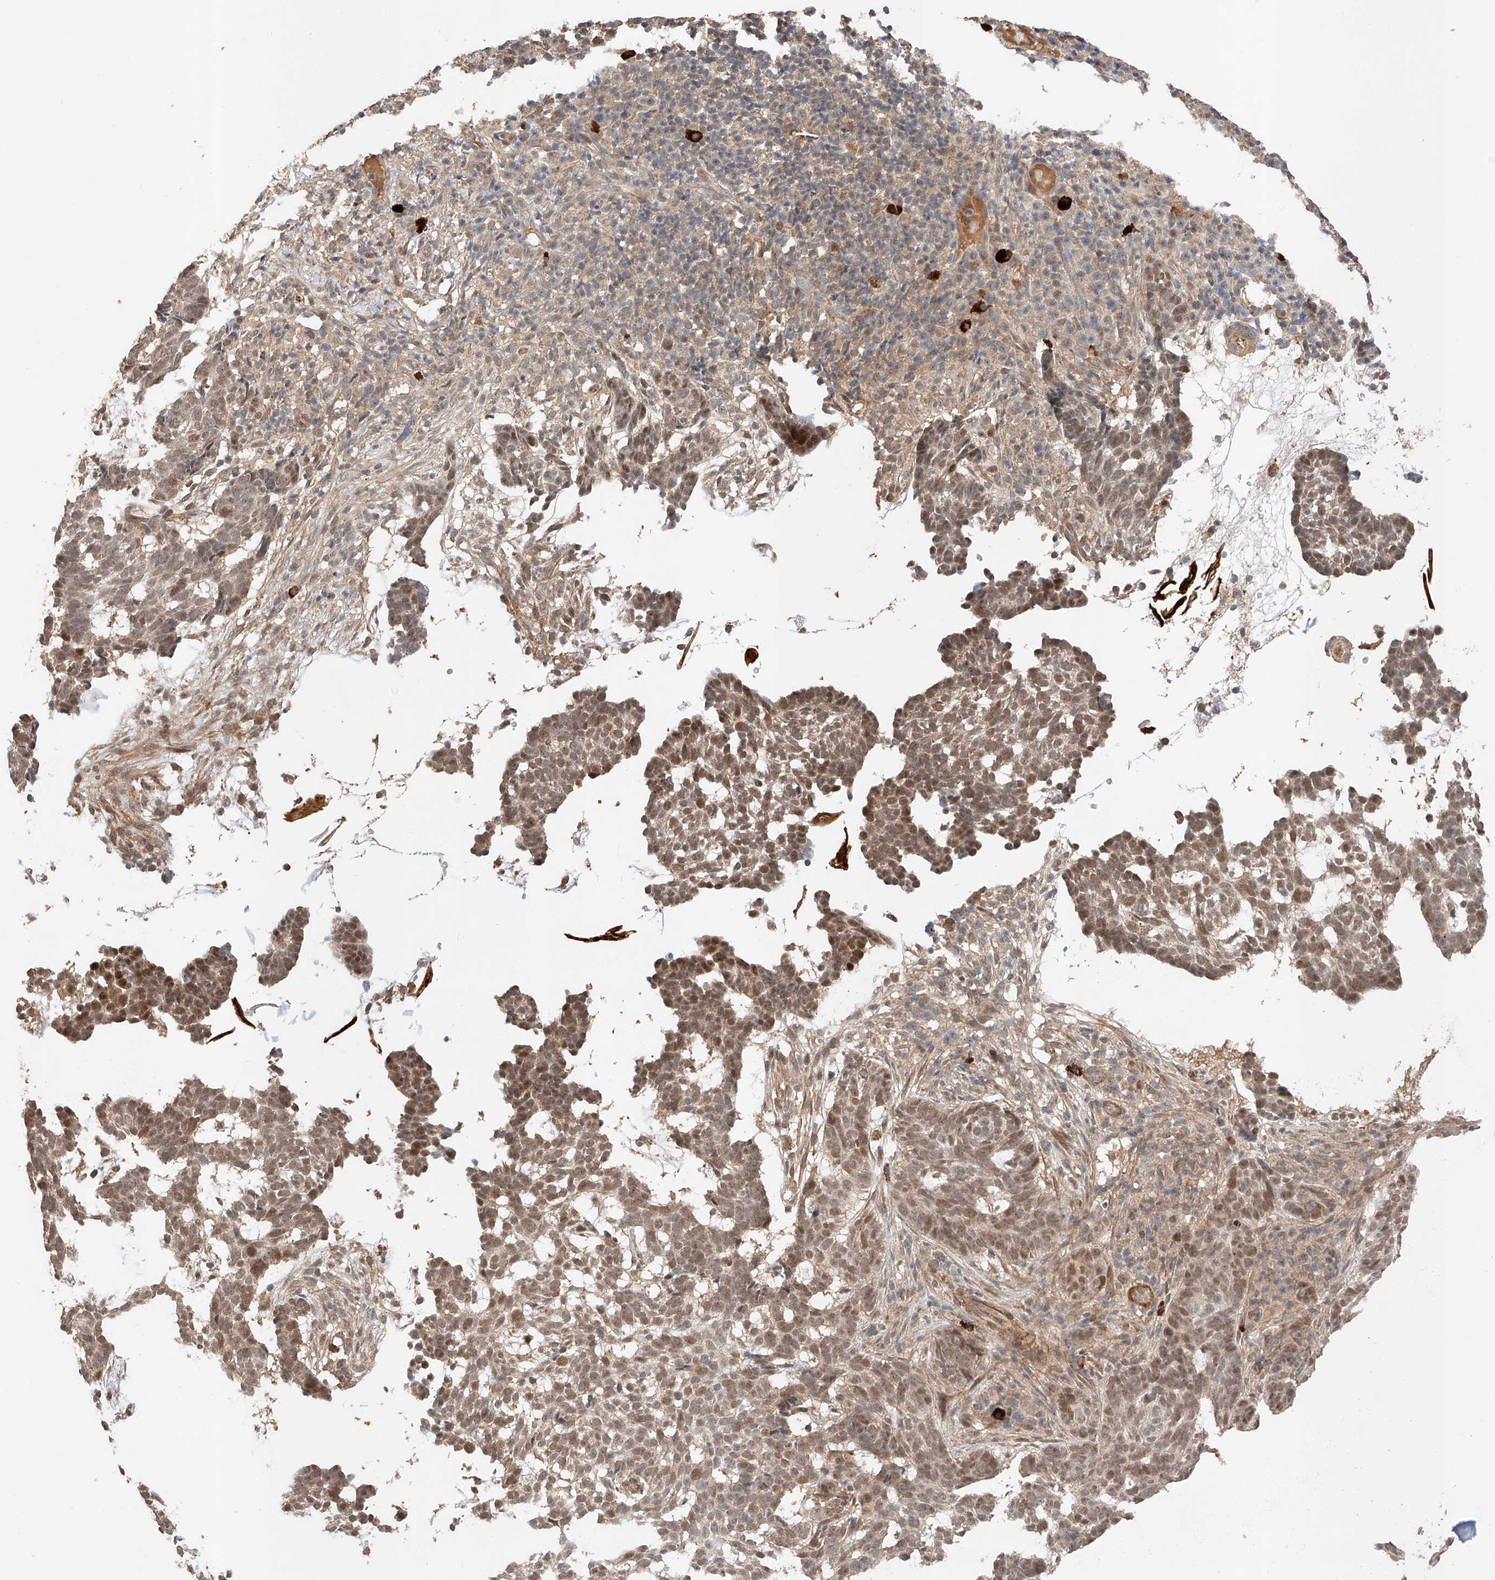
{"staining": {"intensity": "moderate", "quantity": ">75%", "location": "nuclear"}, "tissue": "skin cancer", "cell_type": "Tumor cells", "image_type": "cancer", "snomed": [{"axis": "morphology", "description": "Basal cell carcinoma"}, {"axis": "topography", "description": "Skin"}], "caption": "Human basal cell carcinoma (skin) stained with a protein marker exhibits moderate staining in tumor cells.", "gene": "RAB23", "patient": {"sex": "male", "age": 85}}